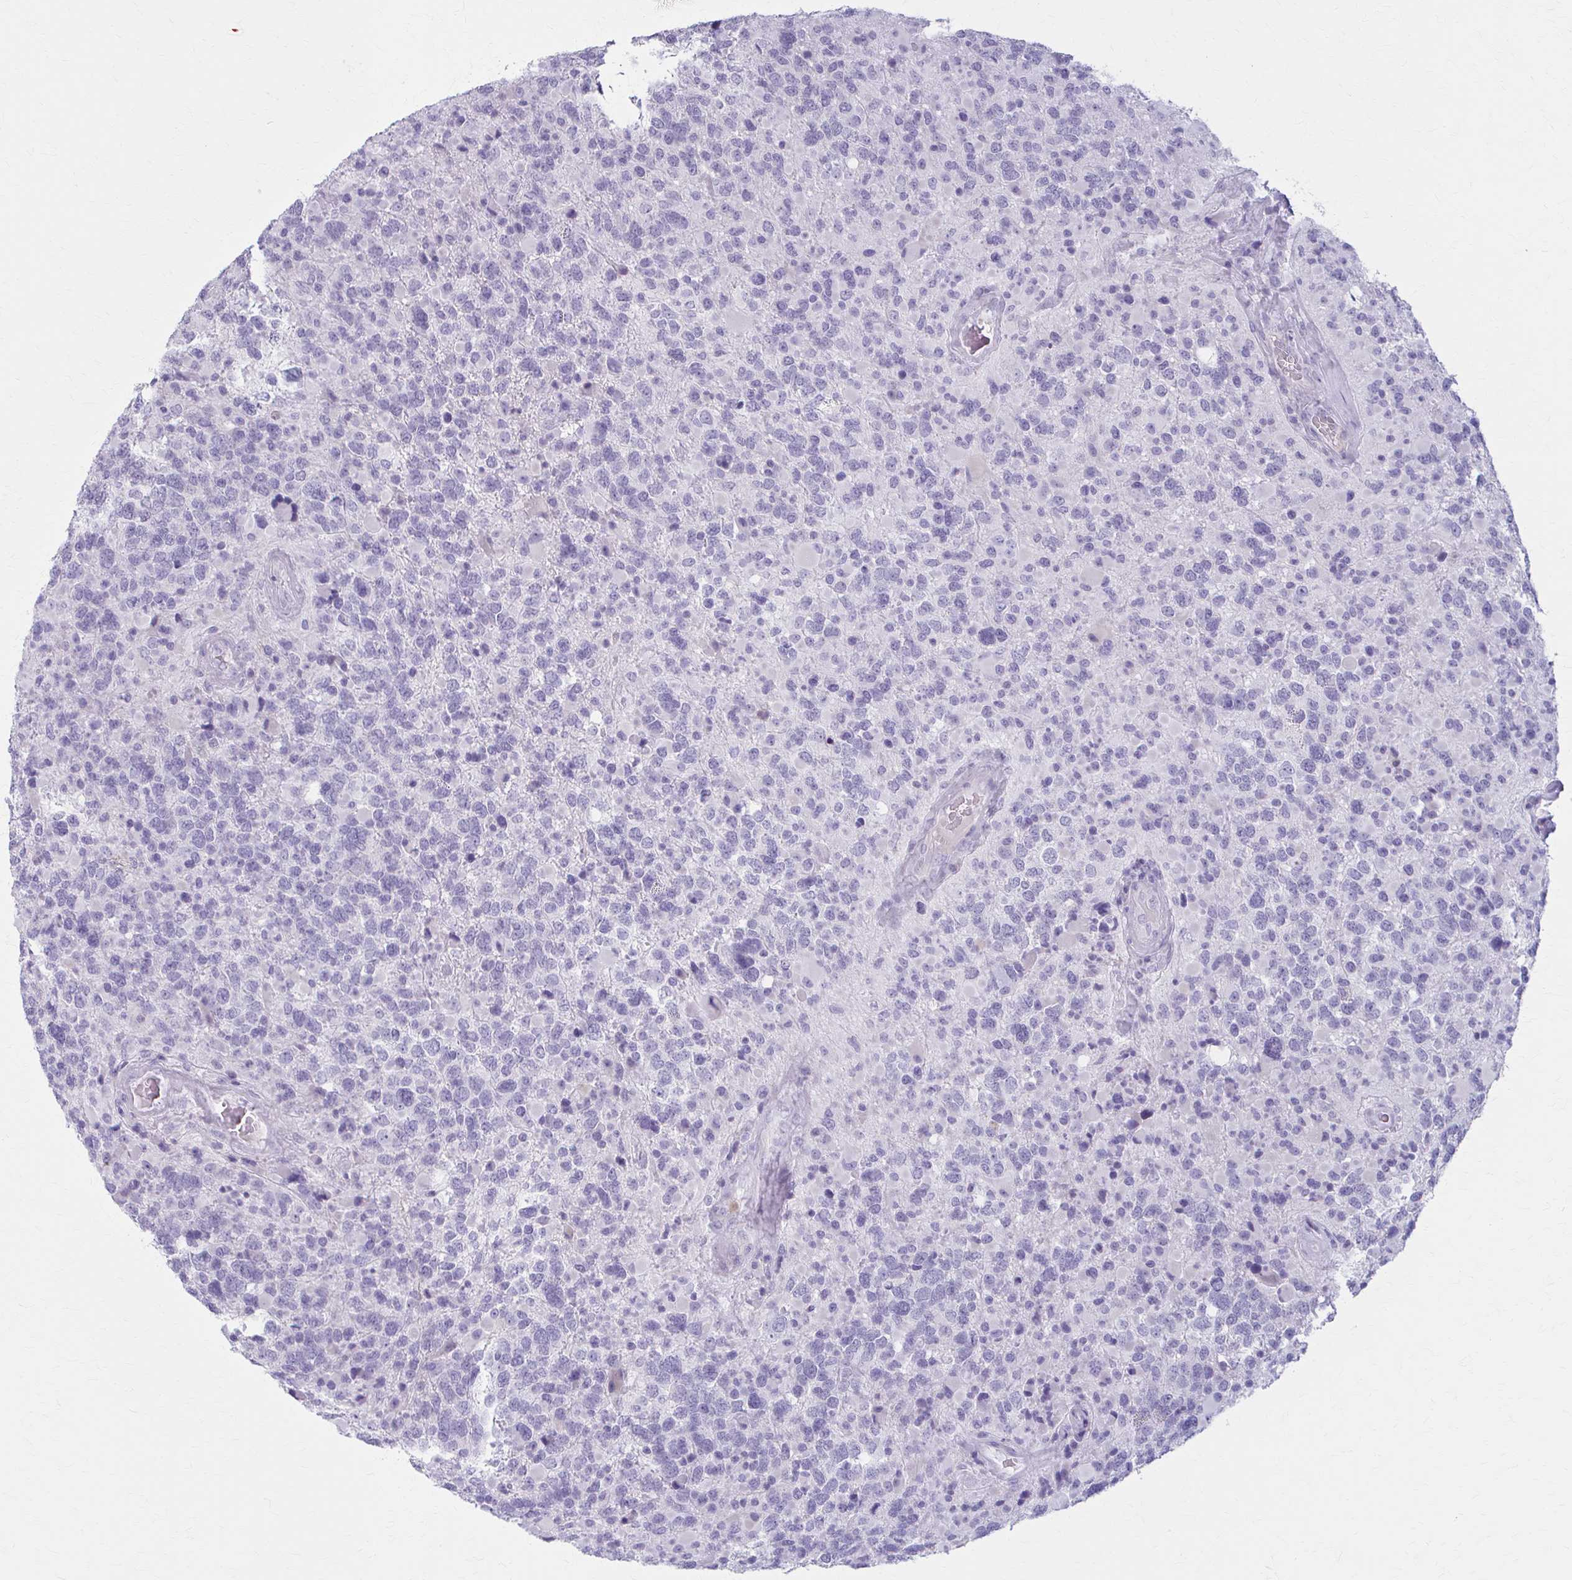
{"staining": {"intensity": "negative", "quantity": "none", "location": "none"}, "tissue": "glioma", "cell_type": "Tumor cells", "image_type": "cancer", "snomed": [{"axis": "morphology", "description": "Glioma, malignant, High grade"}, {"axis": "topography", "description": "Brain"}], "caption": "There is no significant positivity in tumor cells of malignant glioma (high-grade).", "gene": "LDLRAP1", "patient": {"sex": "female", "age": 40}}